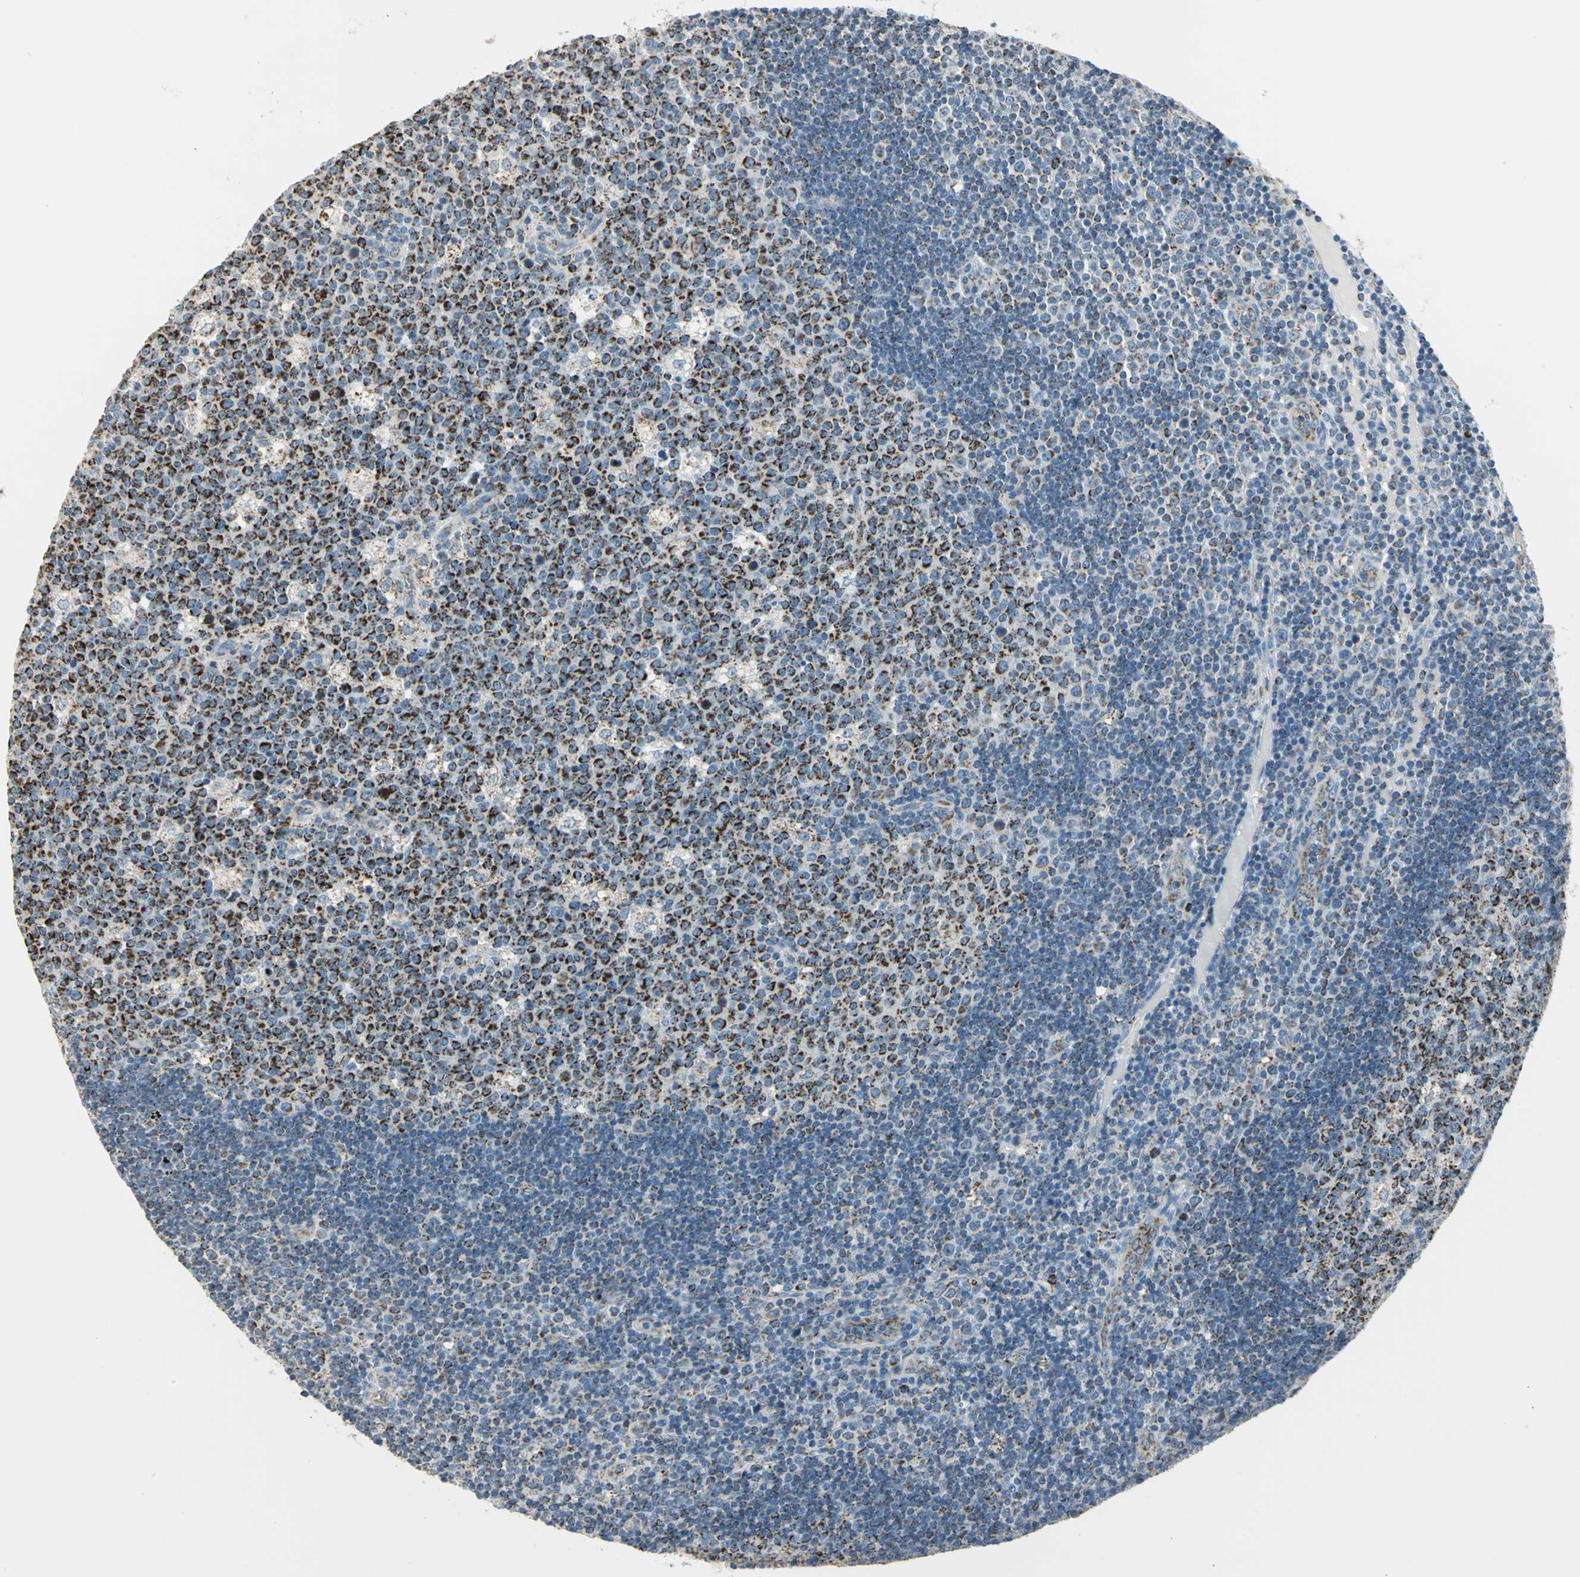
{"staining": {"intensity": "strong", "quantity": ">75%", "location": "cytoplasmic/membranous"}, "tissue": "lymph node", "cell_type": "Germinal center cells", "image_type": "normal", "snomed": [{"axis": "morphology", "description": "Normal tissue, NOS"}, {"axis": "topography", "description": "Lymph node"}, {"axis": "topography", "description": "Salivary gland"}], "caption": "A brown stain labels strong cytoplasmic/membranous expression of a protein in germinal center cells of benign human lymph node.", "gene": "ACADM", "patient": {"sex": "male", "age": 8}}